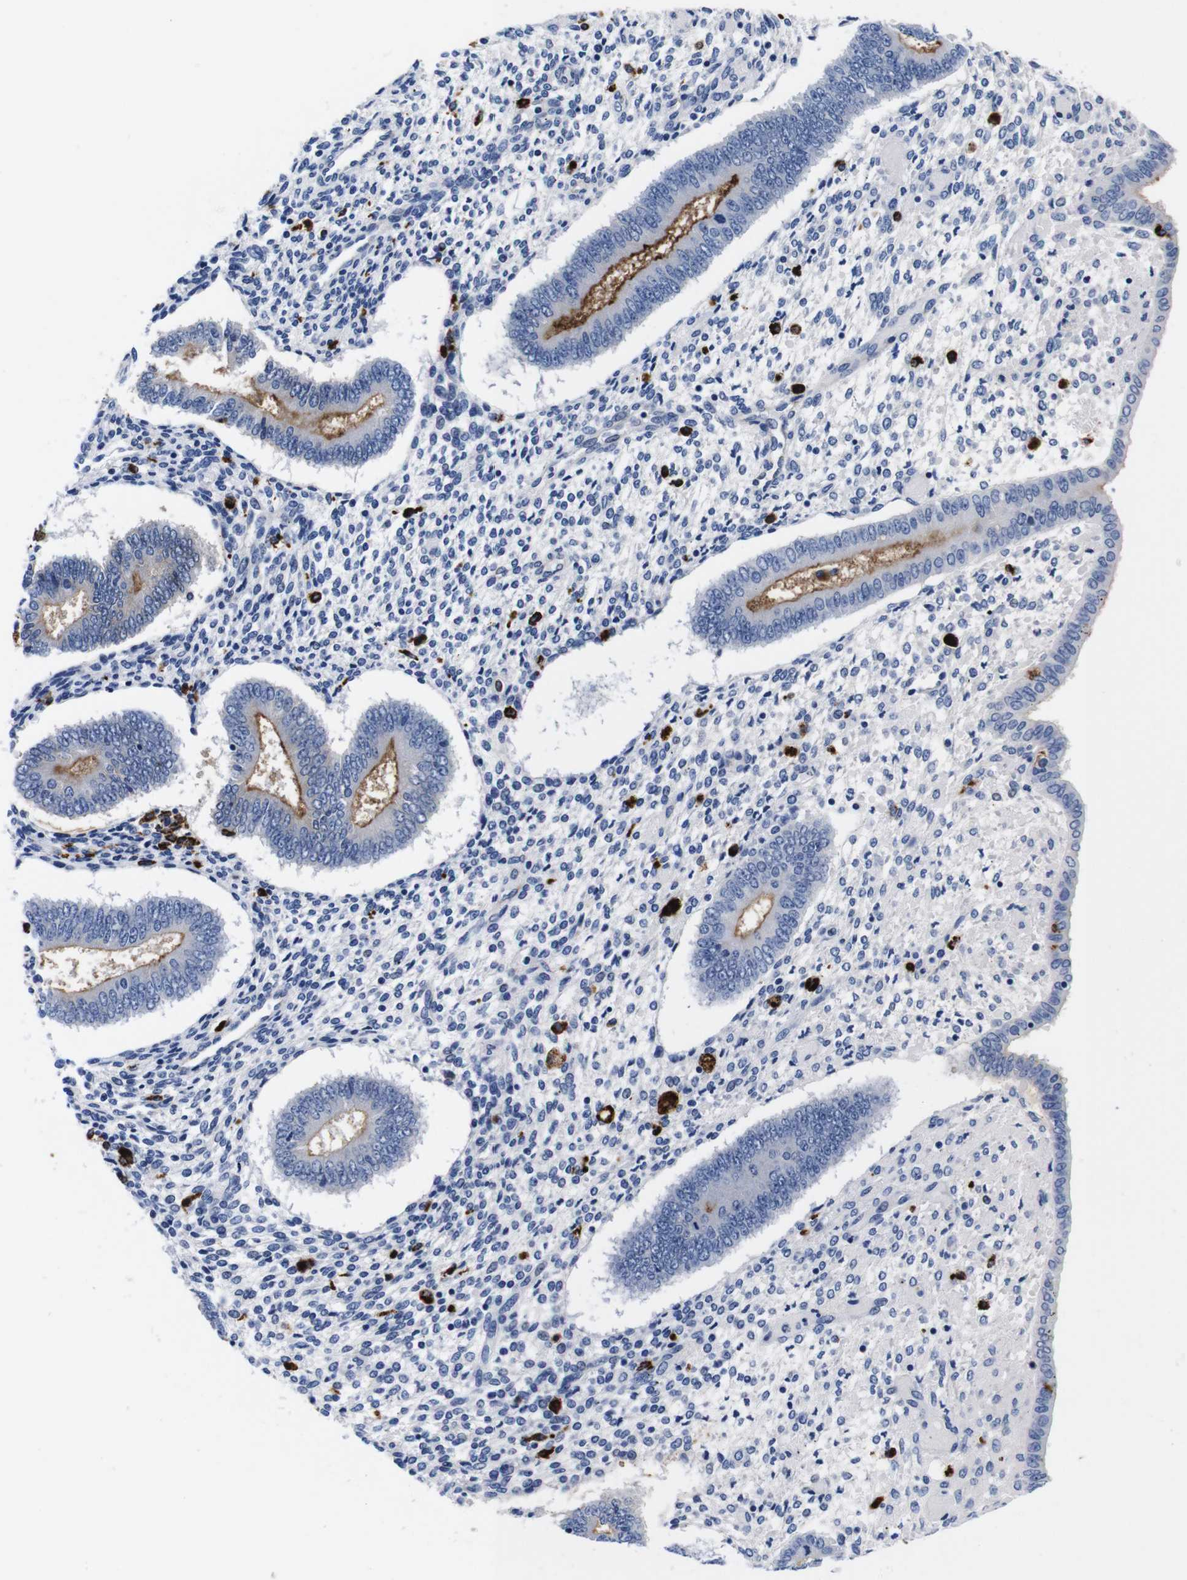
{"staining": {"intensity": "negative", "quantity": "none", "location": "none"}, "tissue": "endometrium", "cell_type": "Cells in endometrial stroma", "image_type": "normal", "snomed": [{"axis": "morphology", "description": "Normal tissue, NOS"}, {"axis": "topography", "description": "Endometrium"}], "caption": "Photomicrograph shows no protein expression in cells in endometrial stroma of normal endometrium.", "gene": "ENSG00000248993", "patient": {"sex": "female", "age": 42}}